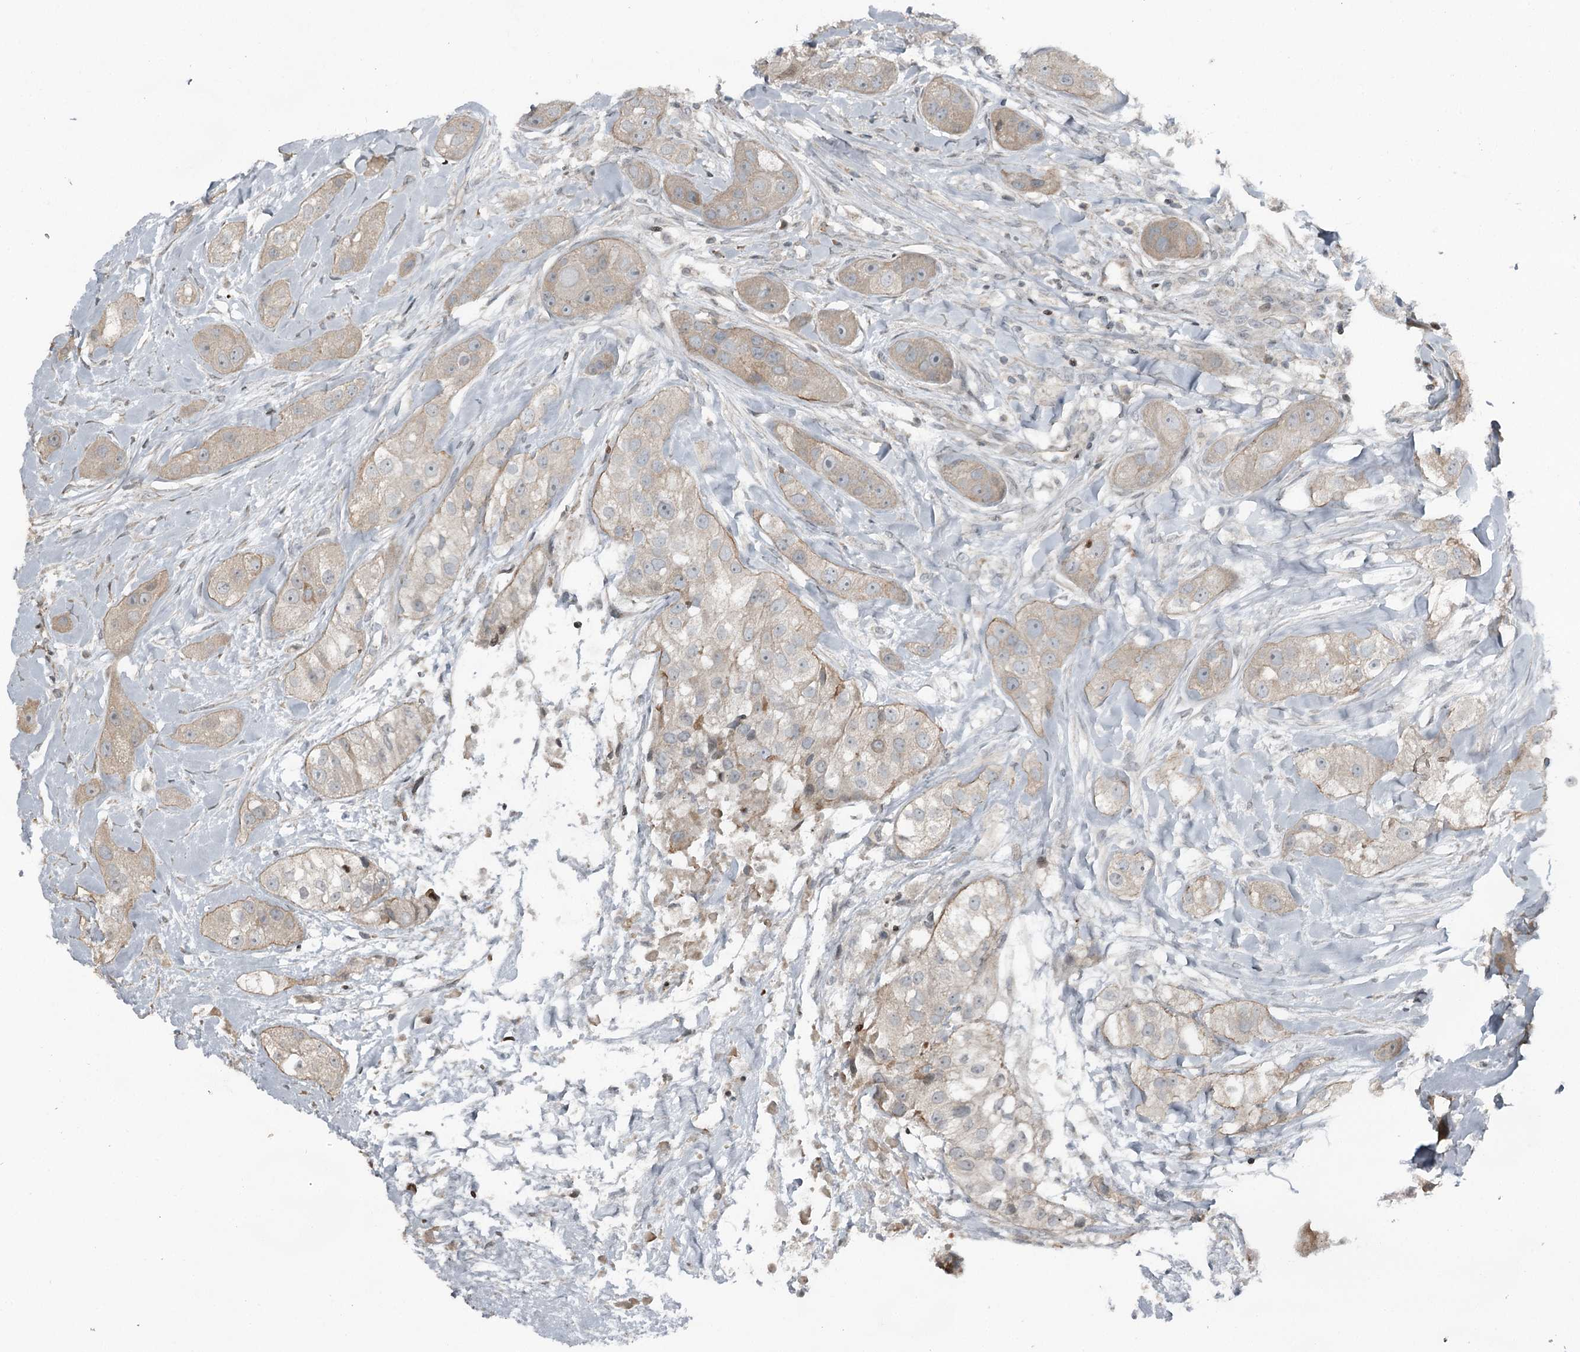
{"staining": {"intensity": "weak", "quantity": "25%-75%", "location": "cytoplasmic/membranous"}, "tissue": "head and neck cancer", "cell_type": "Tumor cells", "image_type": "cancer", "snomed": [{"axis": "morphology", "description": "Normal tissue, NOS"}, {"axis": "morphology", "description": "Squamous cell carcinoma, NOS"}, {"axis": "topography", "description": "Skeletal muscle"}, {"axis": "topography", "description": "Head-Neck"}], "caption": "A histopathology image of human squamous cell carcinoma (head and neck) stained for a protein exhibits weak cytoplasmic/membranous brown staining in tumor cells.", "gene": "RASSF8", "patient": {"sex": "male", "age": 51}}